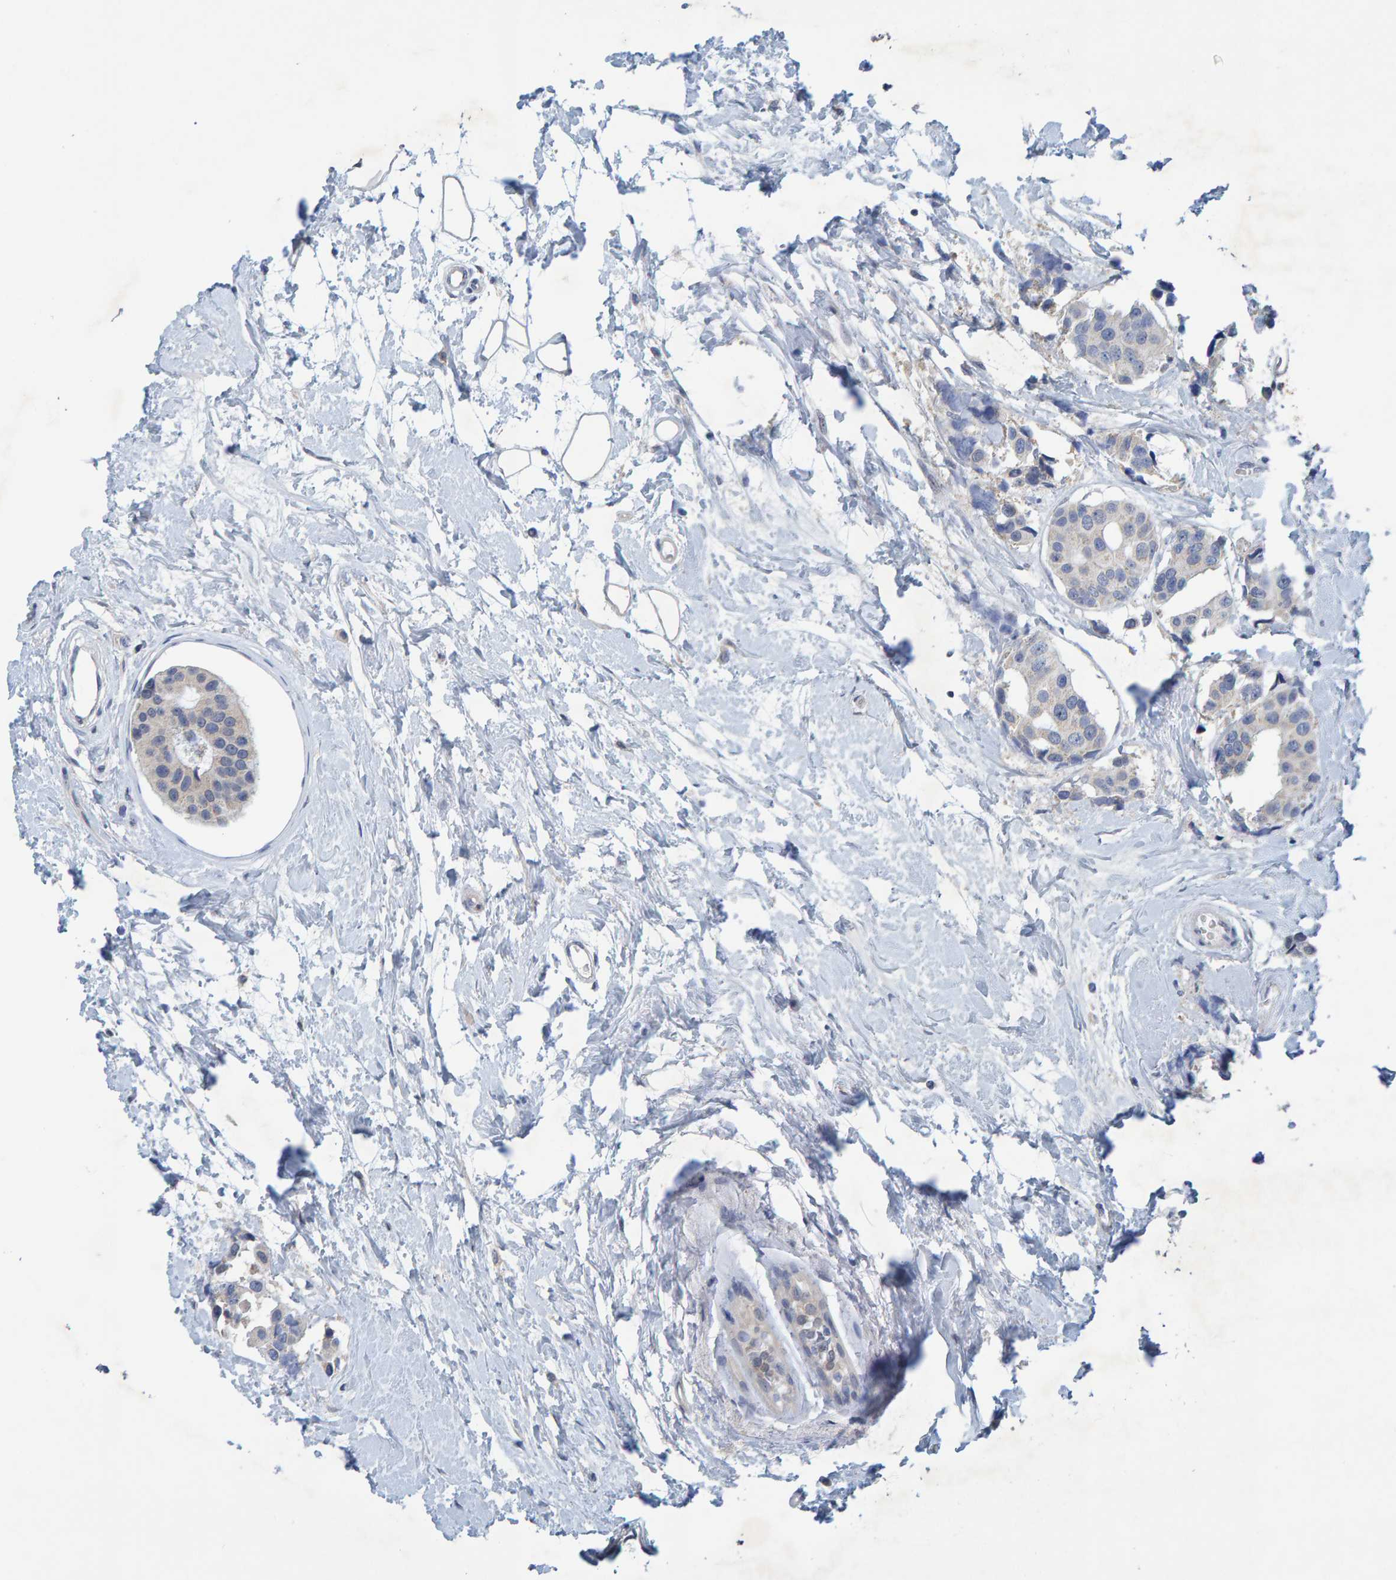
{"staining": {"intensity": "negative", "quantity": "none", "location": "none"}, "tissue": "breast cancer", "cell_type": "Tumor cells", "image_type": "cancer", "snomed": [{"axis": "morphology", "description": "Normal tissue, NOS"}, {"axis": "morphology", "description": "Duct carcinoma"}, {"axis": "topography", "description": "Breast"}], "caption": "Immunohistochemistry of breast cancer demonstrates no staining in tumor cells.", "gene": "ALAD", "patient": {"sex": "female", "age": 39}}